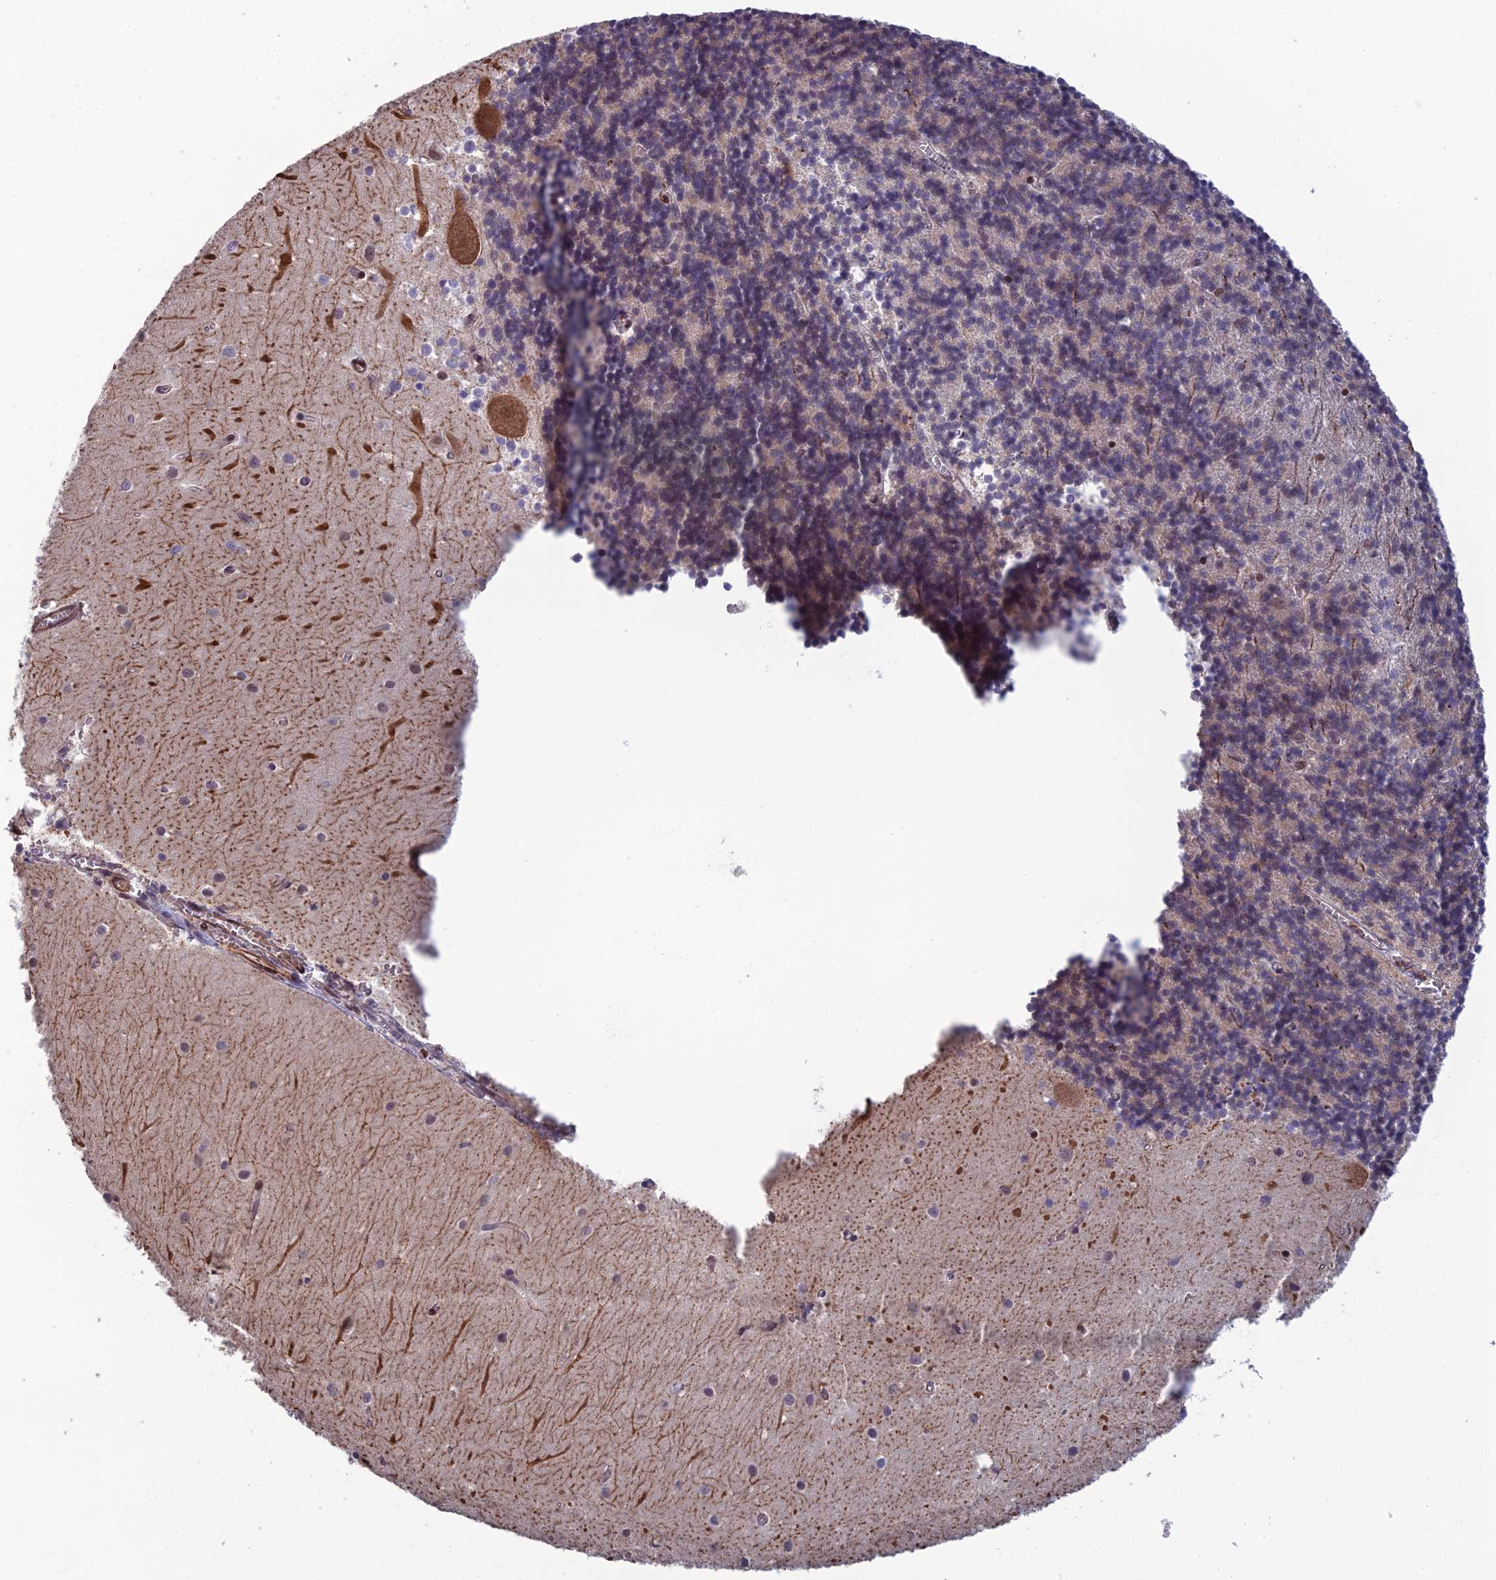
{"staining": {"intensity": "negative", "quantity": "none", "location": "none"}, "tissue": "cerebellum", "cell_type": "Cells in granular layer", "image_type": "normal", "snomed": [{"axis": "morphology", "description": "Normal tissue, NOS"}, {"axis": "topography", "description": "Cerebellum"}], "caption": "Immunohistochemistry photomicrograph of normal human cerebellum stained for a protein (brown), which demonstrates no positivity in cells in granular layer.", "gene": "CCDC183", "patient": {"sex": "male", "age": 54}}